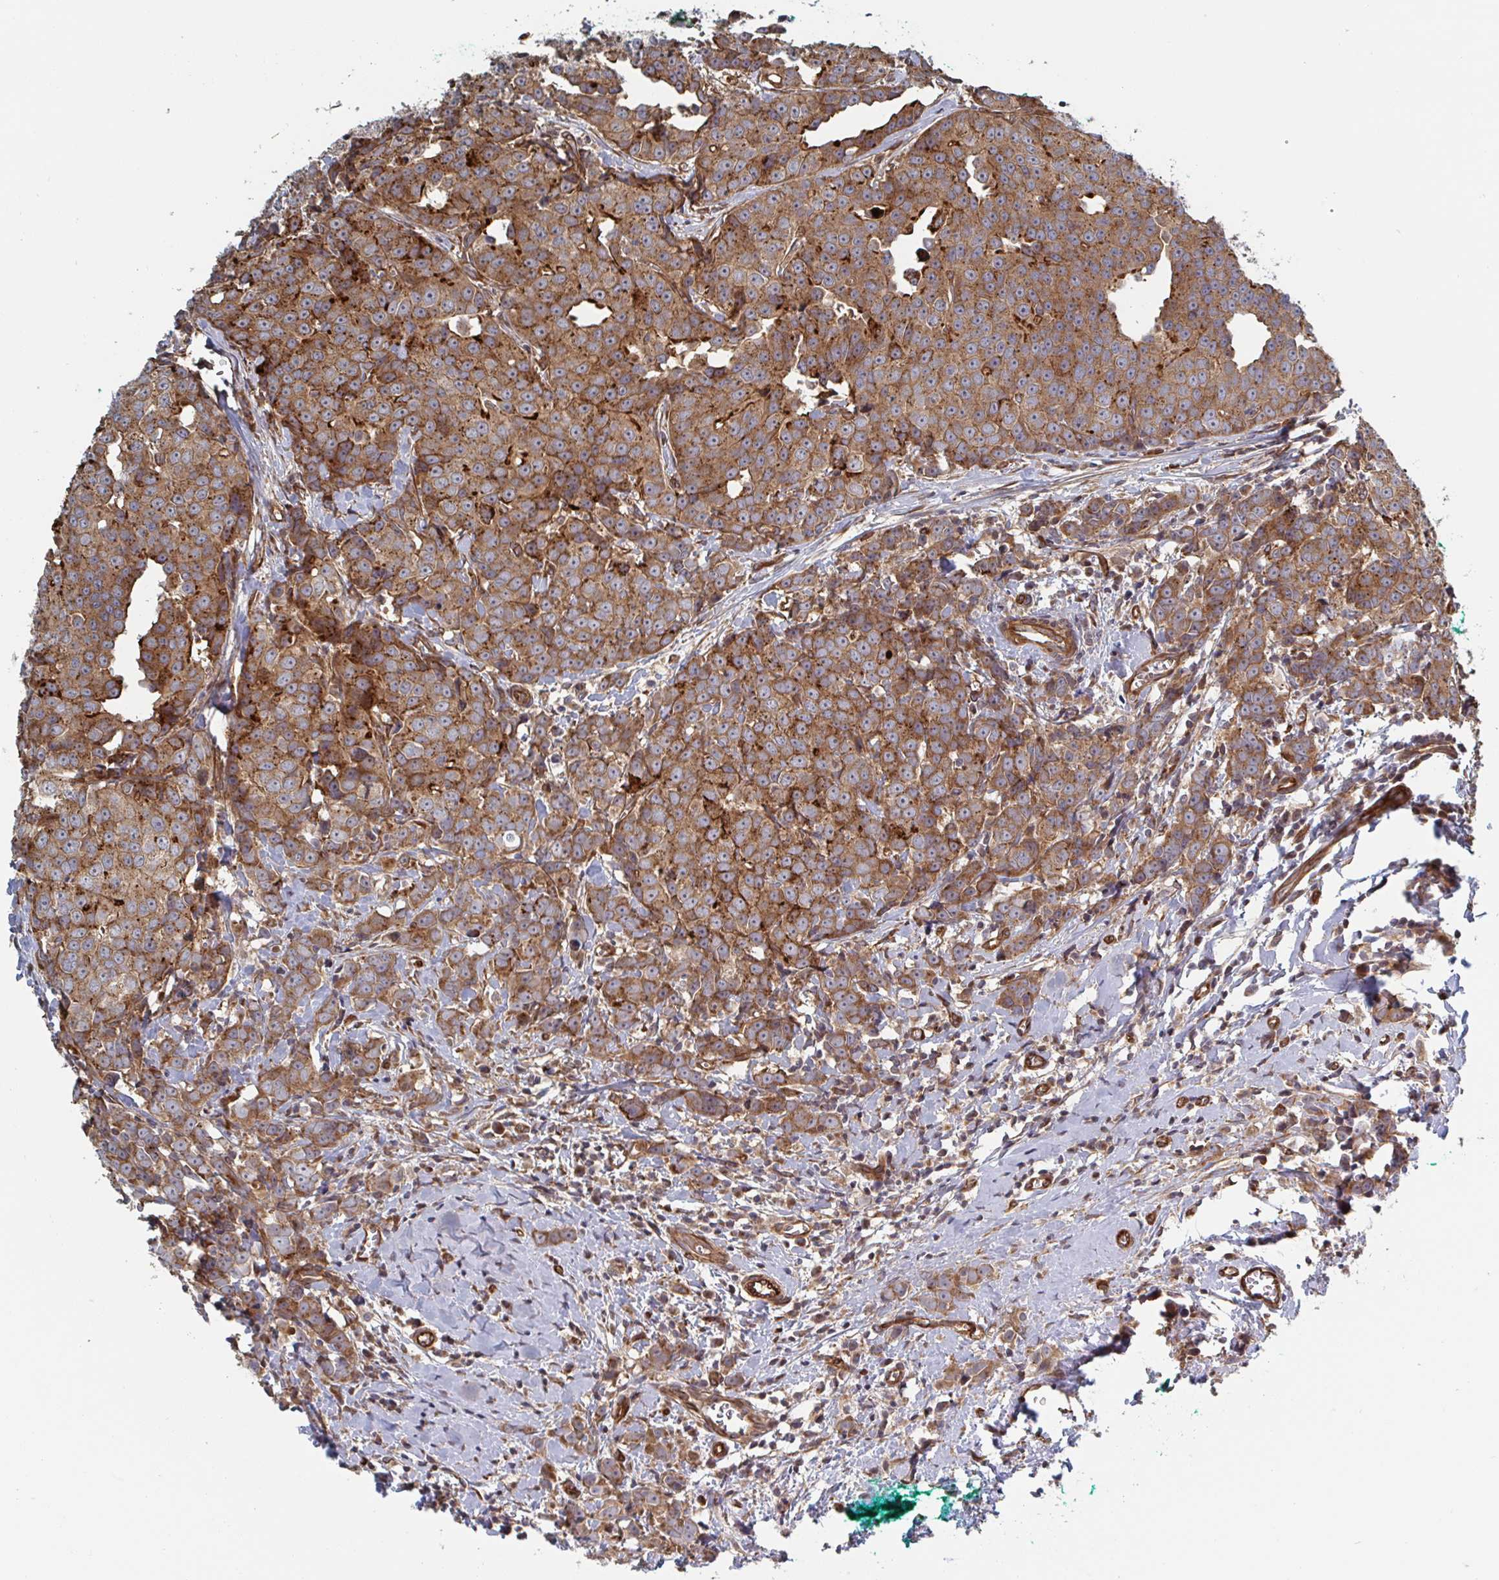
{"staining": {"intensity": "moderate", "quantity": ">75%", "location": "cytoplasmic/membranous"}, "tissue": "breast cancer", "cell_type": "Tumor cells", "image_type": "cancer", "snomed": [{"axis": "morphology", "description": "Duct carcinoma"}, {"axis": "topography", "description": "Breast"}], "caption": "A brown stain shows moderate cytoplasmic/membranous staining of a protein in breast cancer tumor cells.", "gene": "DVL3", "patient": {"sex": "female", "age": 80}}